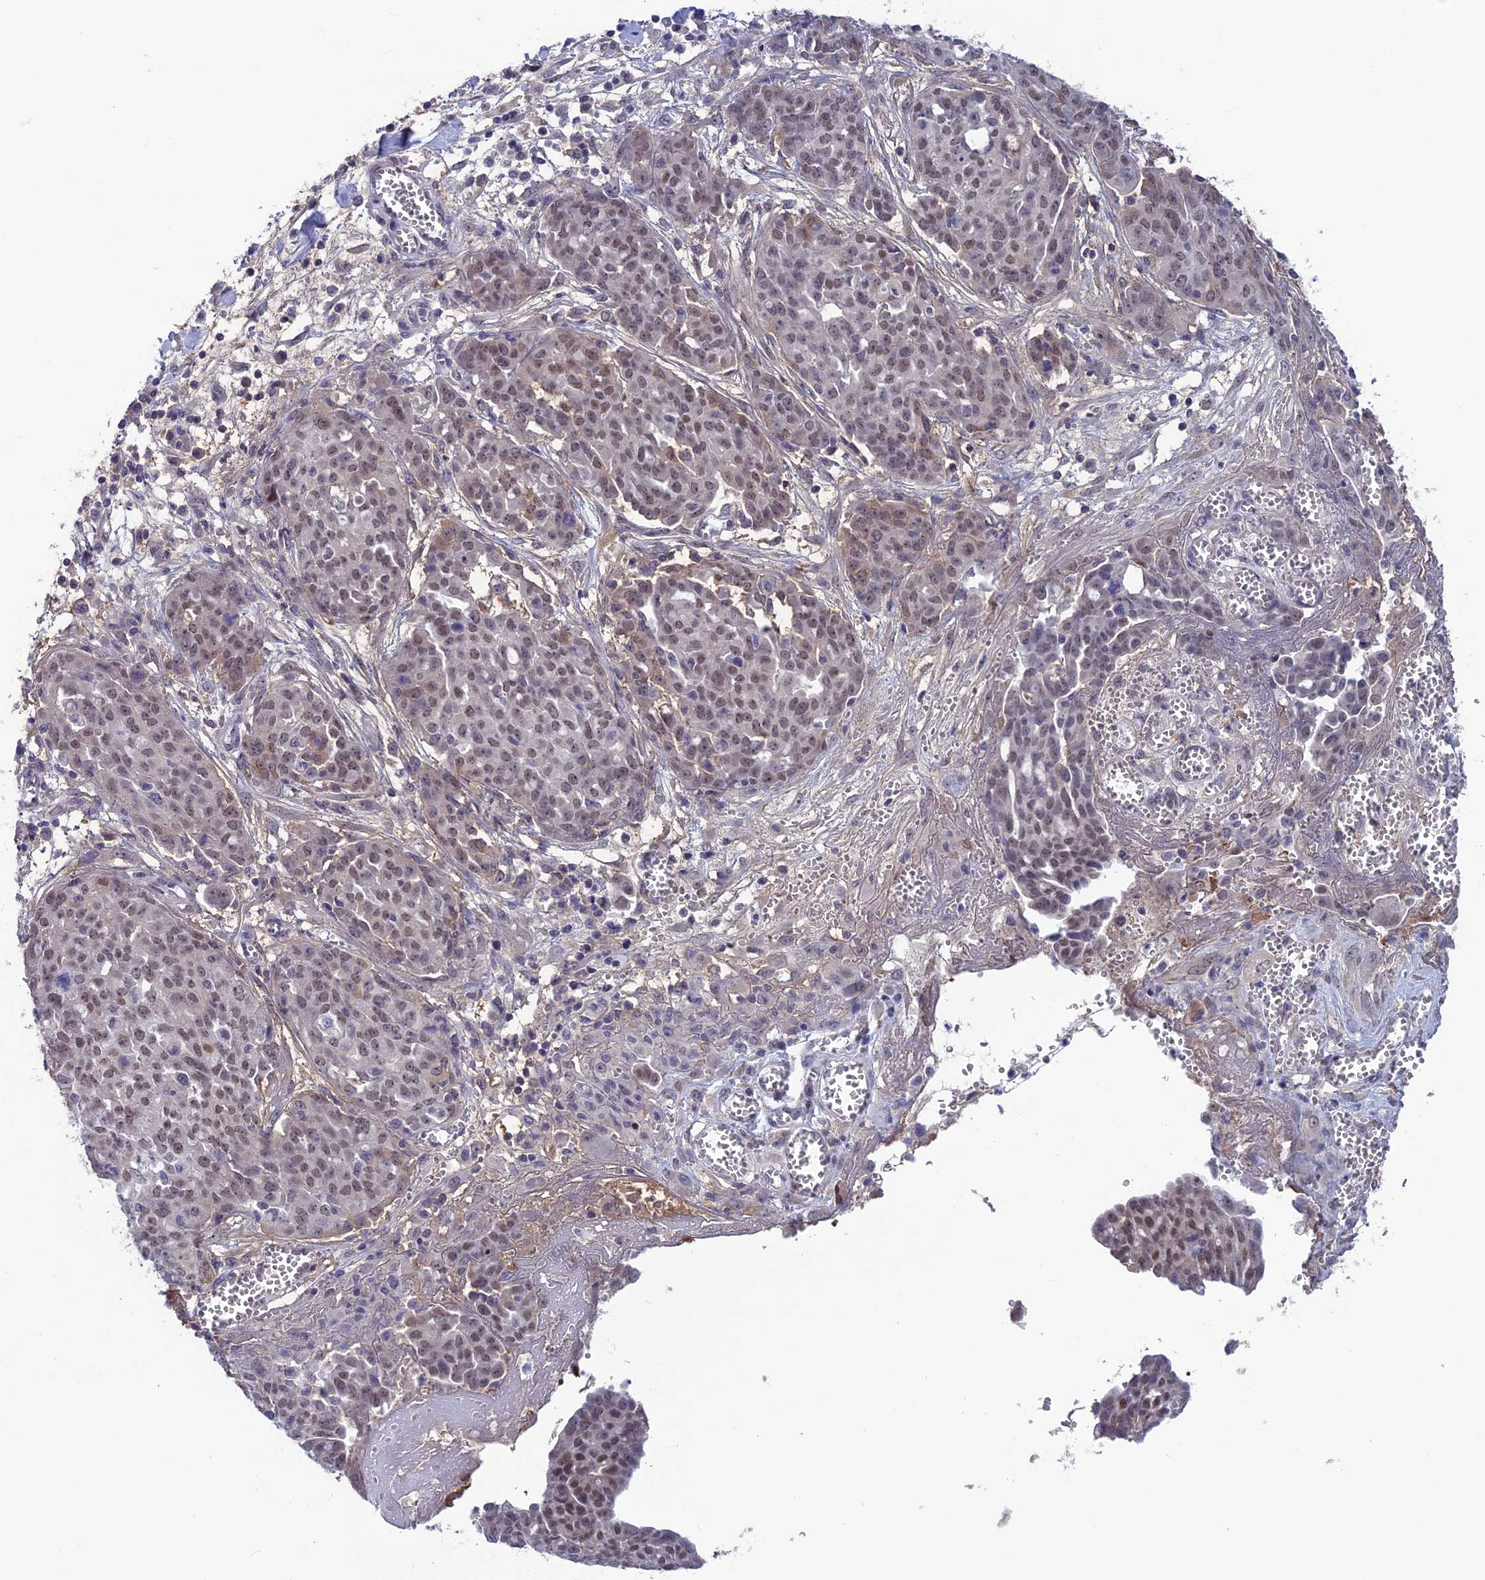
{"staining": {"intensity": "moderate", "quantity": "<25%", "location": "nuclear"}, "tissue": "ovarian cancer", "cell_type": "Tumor cells", "image_type": "cancer", "snomed": [{"axis": "morphology", "description": "Cystadenocarcinoma, serous, NOS"}, {"axis": "topography", "description": "Soft tissue"}, {"axis": "topography", "description": "Ovary"}], "caption": "Immunohistochemical staining of human ovarian cancer reveals low levels of moderate nuclear protein staining in approximately <25% of tumor cells. (DAB IHC with brightfield microscopy, high magnification).", "gene": "FKBPL", "patient": {"sex": "female", "age": 57}}